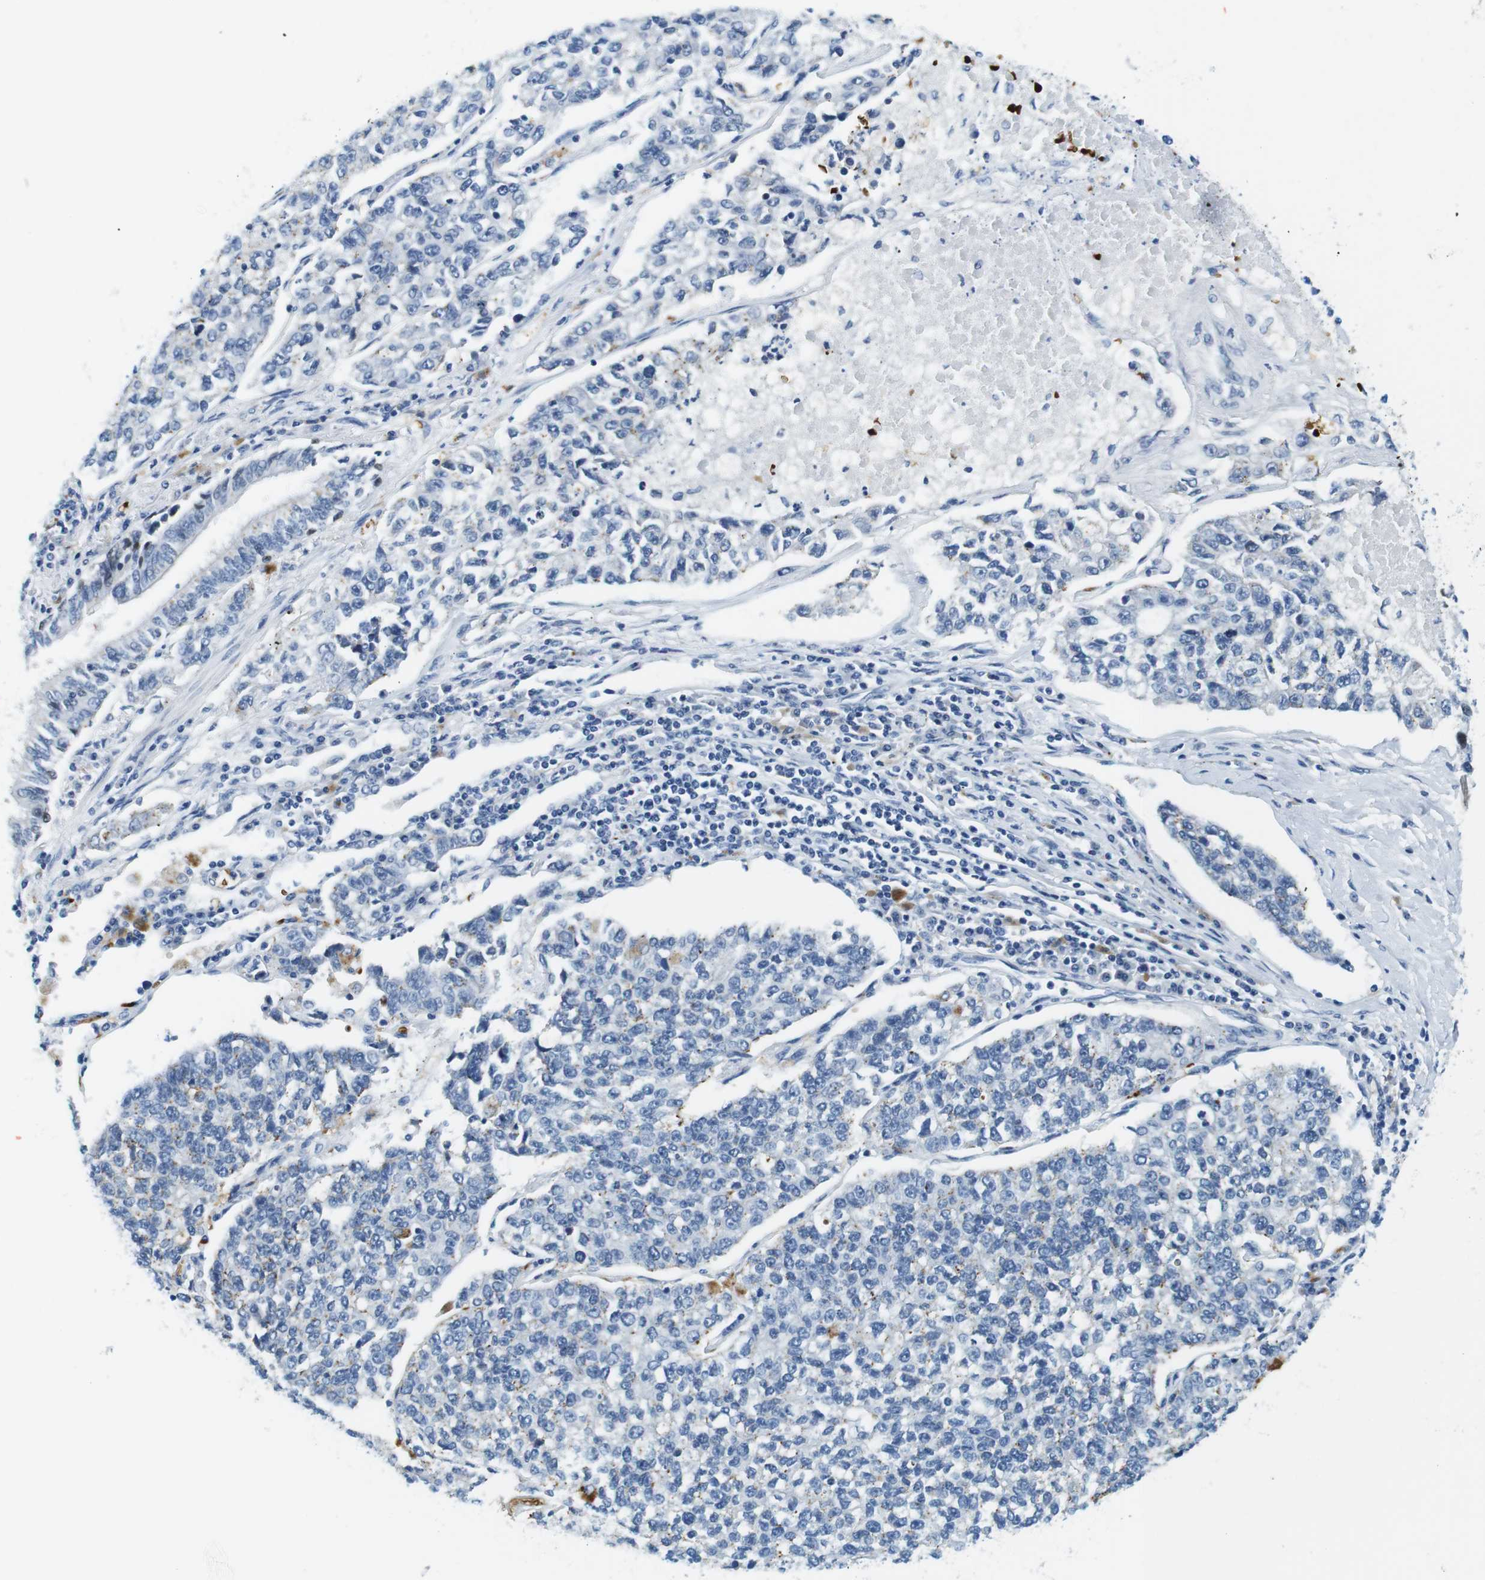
{"staining": {"intensity": "negative", "quantity": "none", "location": "none"}, "tissue": "lung cancer", "cell_type": "Tumor cells", "image_type": "cancer", "snomed": [{"axis": "morphology", "description": "Adenocarcinoma, NOS"}, {"axis": "topography", "description": "Lung"}], "caption": "Immunohistochemistry (IHC) of lung adenocarcinoma reveals no staining in tumor cells.", "gene": "TFAP2C", "patient": {"sex": "male", "age": 49}}